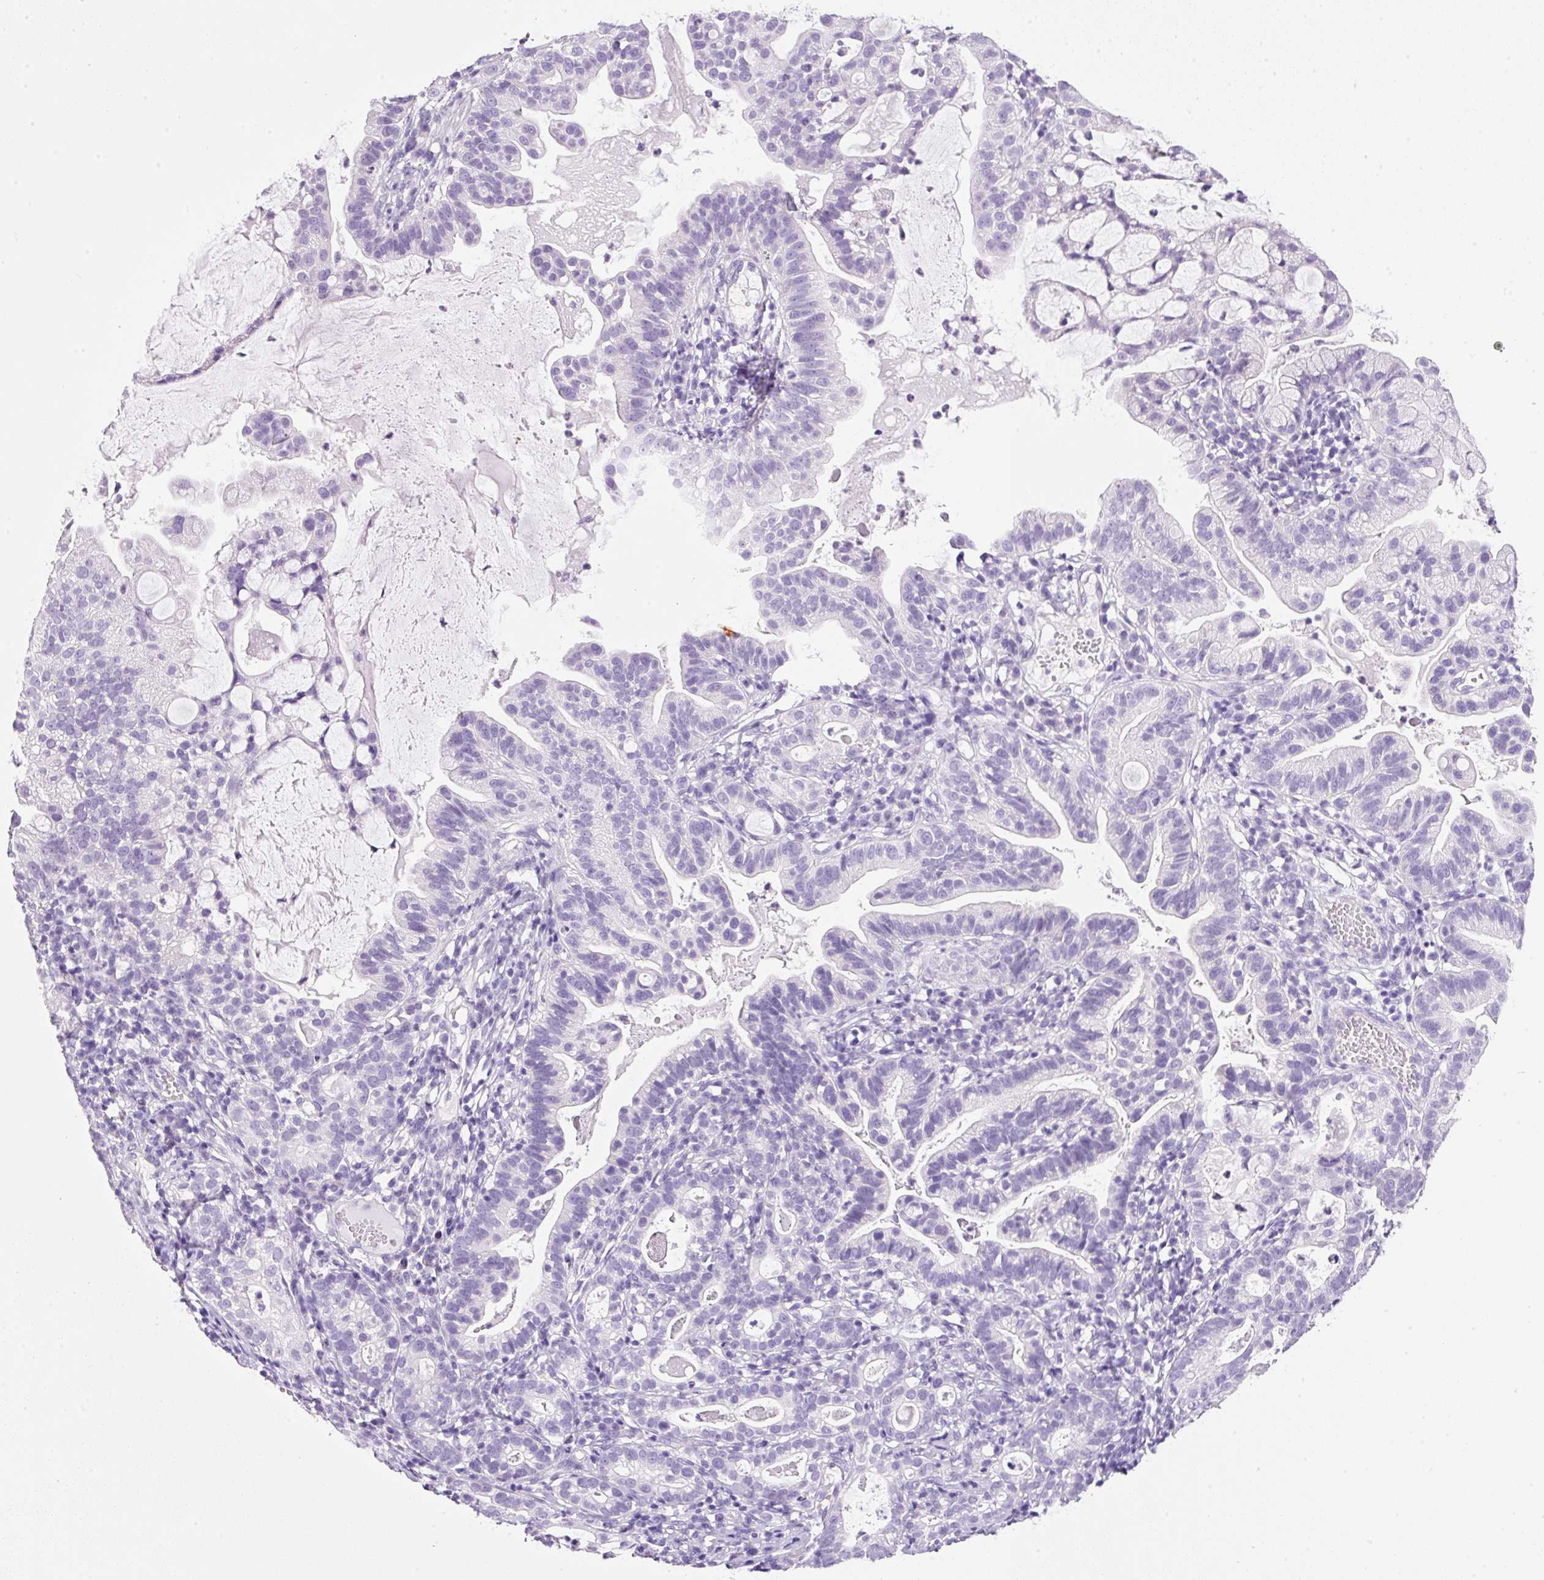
{"staining": {"intensity": "negative", "quantity": "none", "location": "none"}, "tissue": "cervical cancer", "cell_type": "Tumor cells", "image_type": "cancer", "snomed": [{"axis": "morphology", "description": "Adenocarcinoma, NOS"}, {"axis": "topography", "description": "Cervix"}], "caption": "Cervical adenocarcinoma was stained to show a protein in brown. There is no significant staining in tumor cells. (Stains: DAB immunohistochemistry with hematoxylin counter stain, Microscopy: brightfield microscopy at high magnification).", "gene": "BSND", "patient": {"sex": "female", "age": 41}}